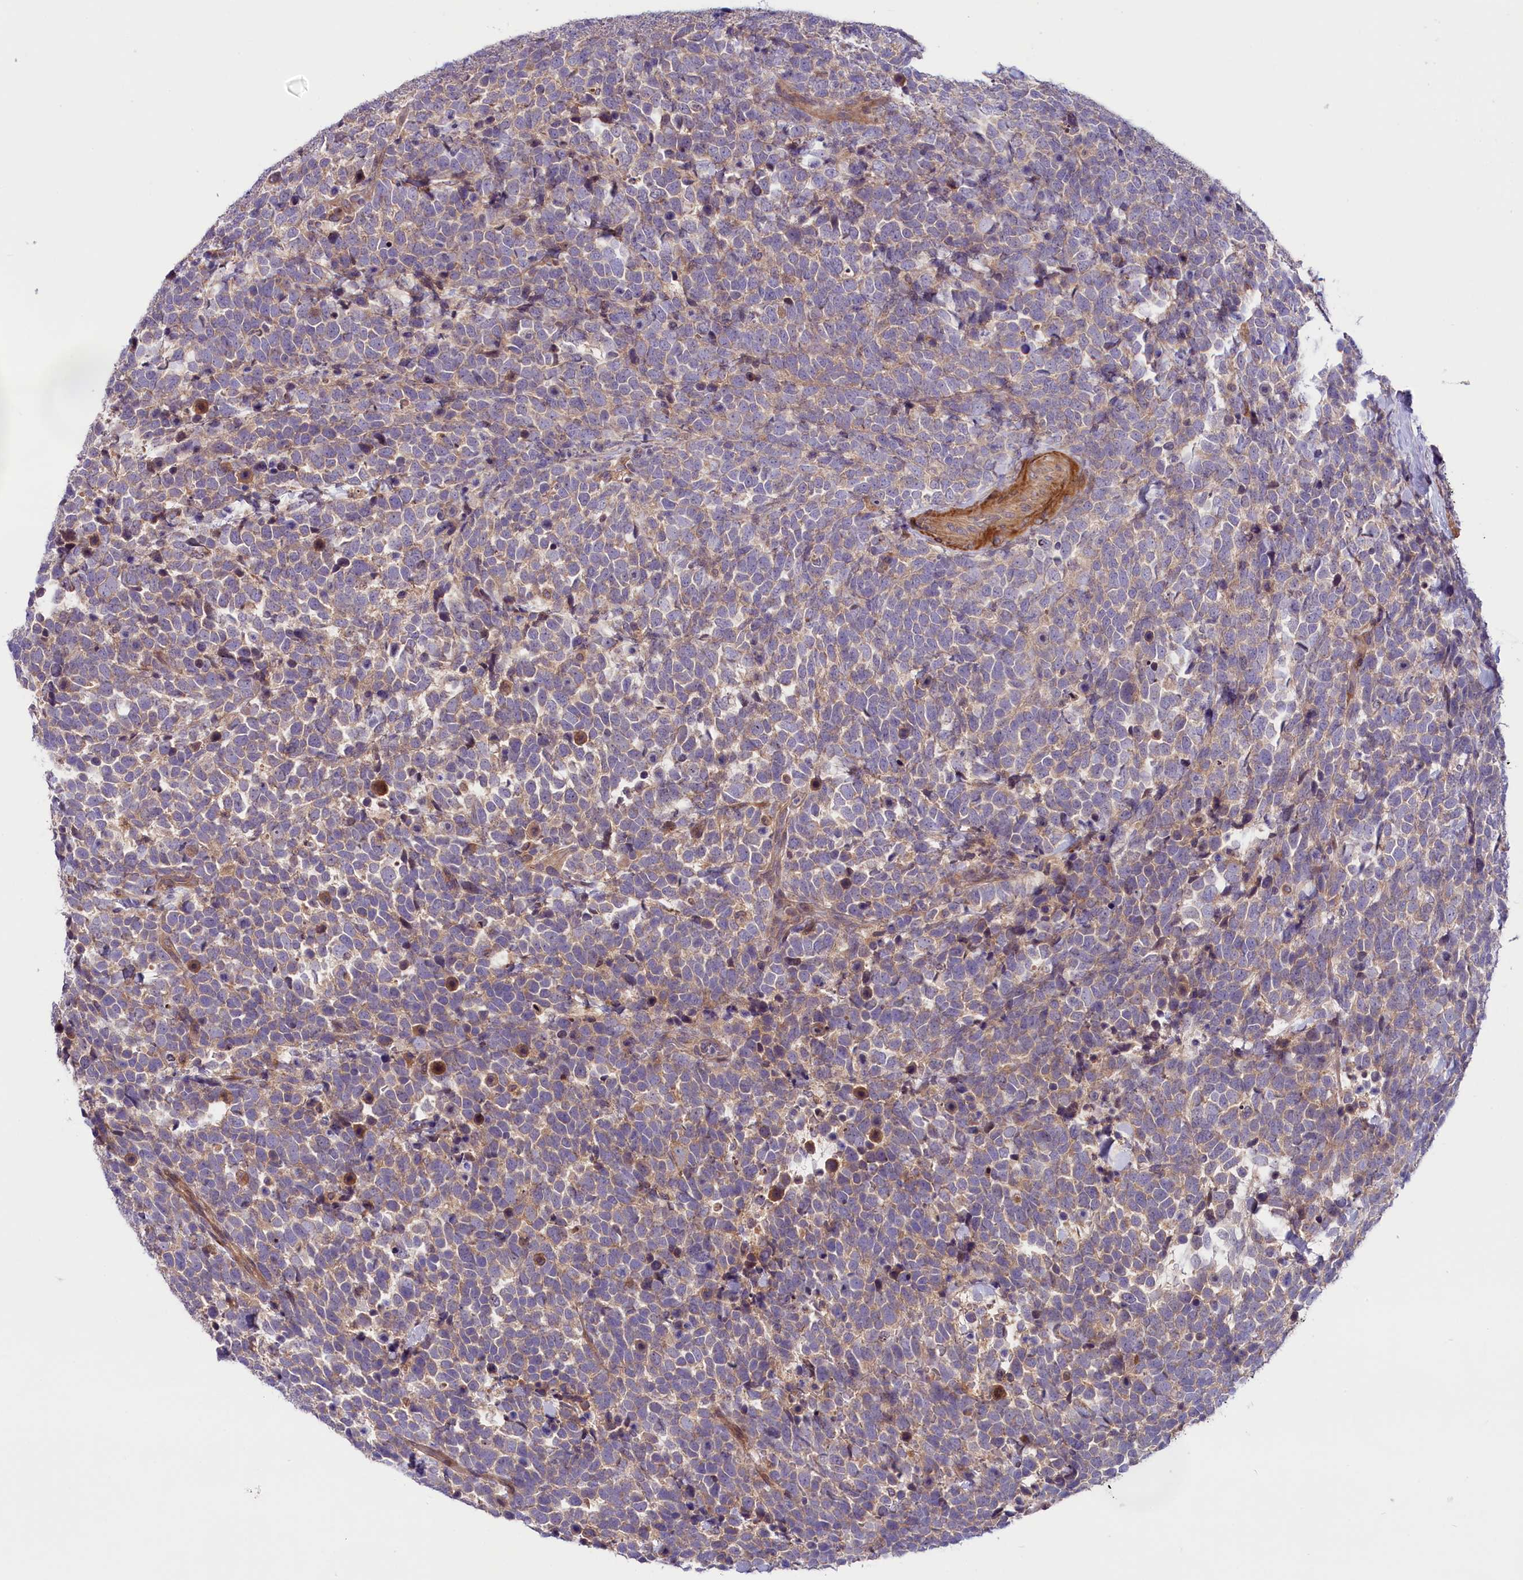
{"staining": {"intensity": "weak", "quantity": "<25%", "location": "cytoplasmic/membranous"}, "tissue": "urothelial cancer", "cell_type": "Tumor cells", "image_type": "cancer", "snomed": [{"axis": "morphology", "description": "Urothelial carcinoma, High grade"}, {"axis": "topography", "description": "Urinary bladder"}], "caption": "IHC of urothelial carcinoma (high-grade) demonstrates no positivity in tumor cells.", "gene": "COG8", "patient": {"sex": "female", "age": 82}}